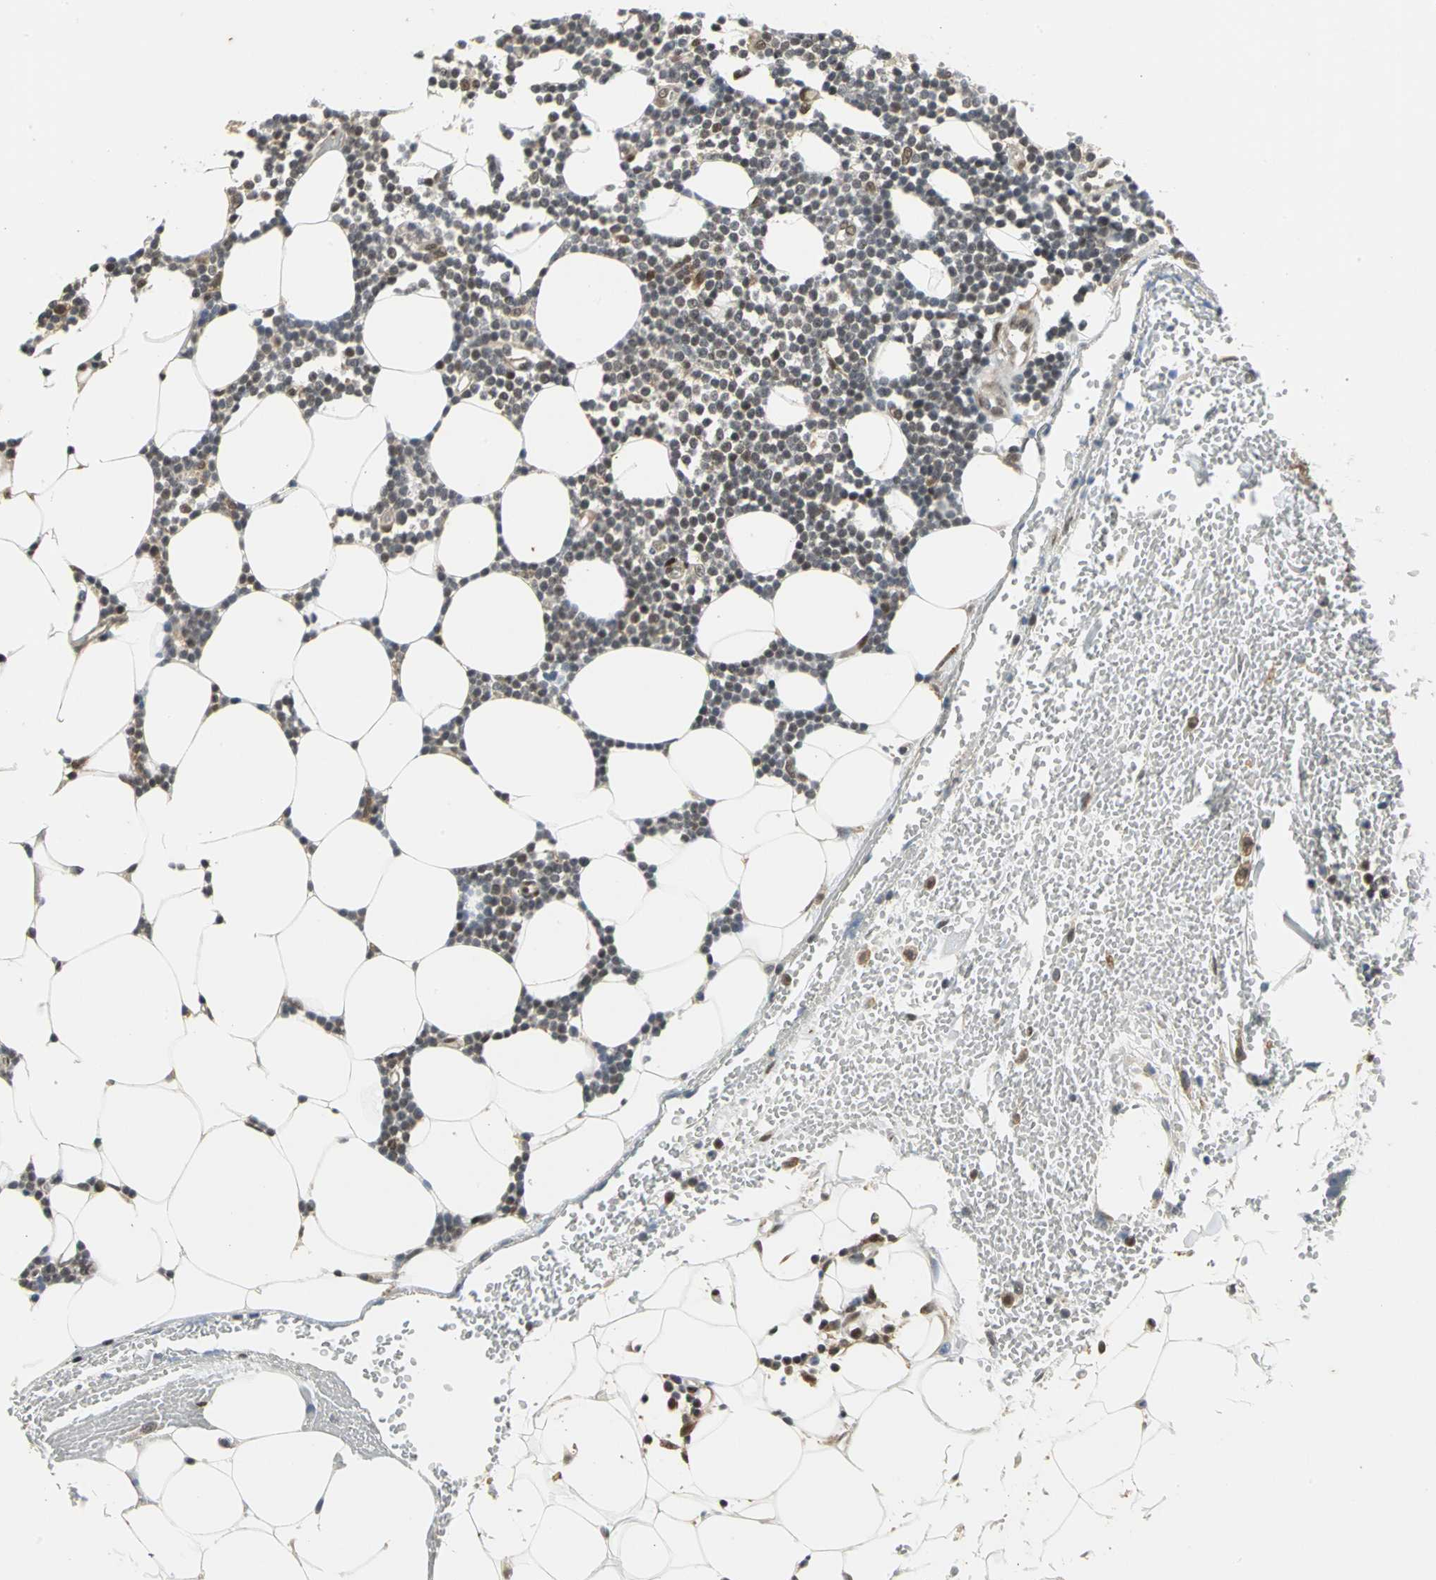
{"staining": {"intensity": "weak", "quantity": "25%-75%", "location": "nuclear"}, "tissue": "lymphoma", "cell_type": "Tumor cells", "image_type": "cancer", "snomed": [{"axis": "morphology", "description": "Malignant lymphoma, non-Hodgkin's type, Low grade"}, {"axis": "topography", "description": "Soft tissue"}], "caption": "A brown stain labels weak nuclear expression of a protein in low-grade malignant lymphoma, non-Hodgkin's type tumor cells. (Stains: DAB (3,3'-diaminobenzidine) in brown, nuclei in blue, Microscopy: brightfield microscopy at high magnification).", "gene": "NOTCH3", "patient": {"sex": "male", "age": 92}}